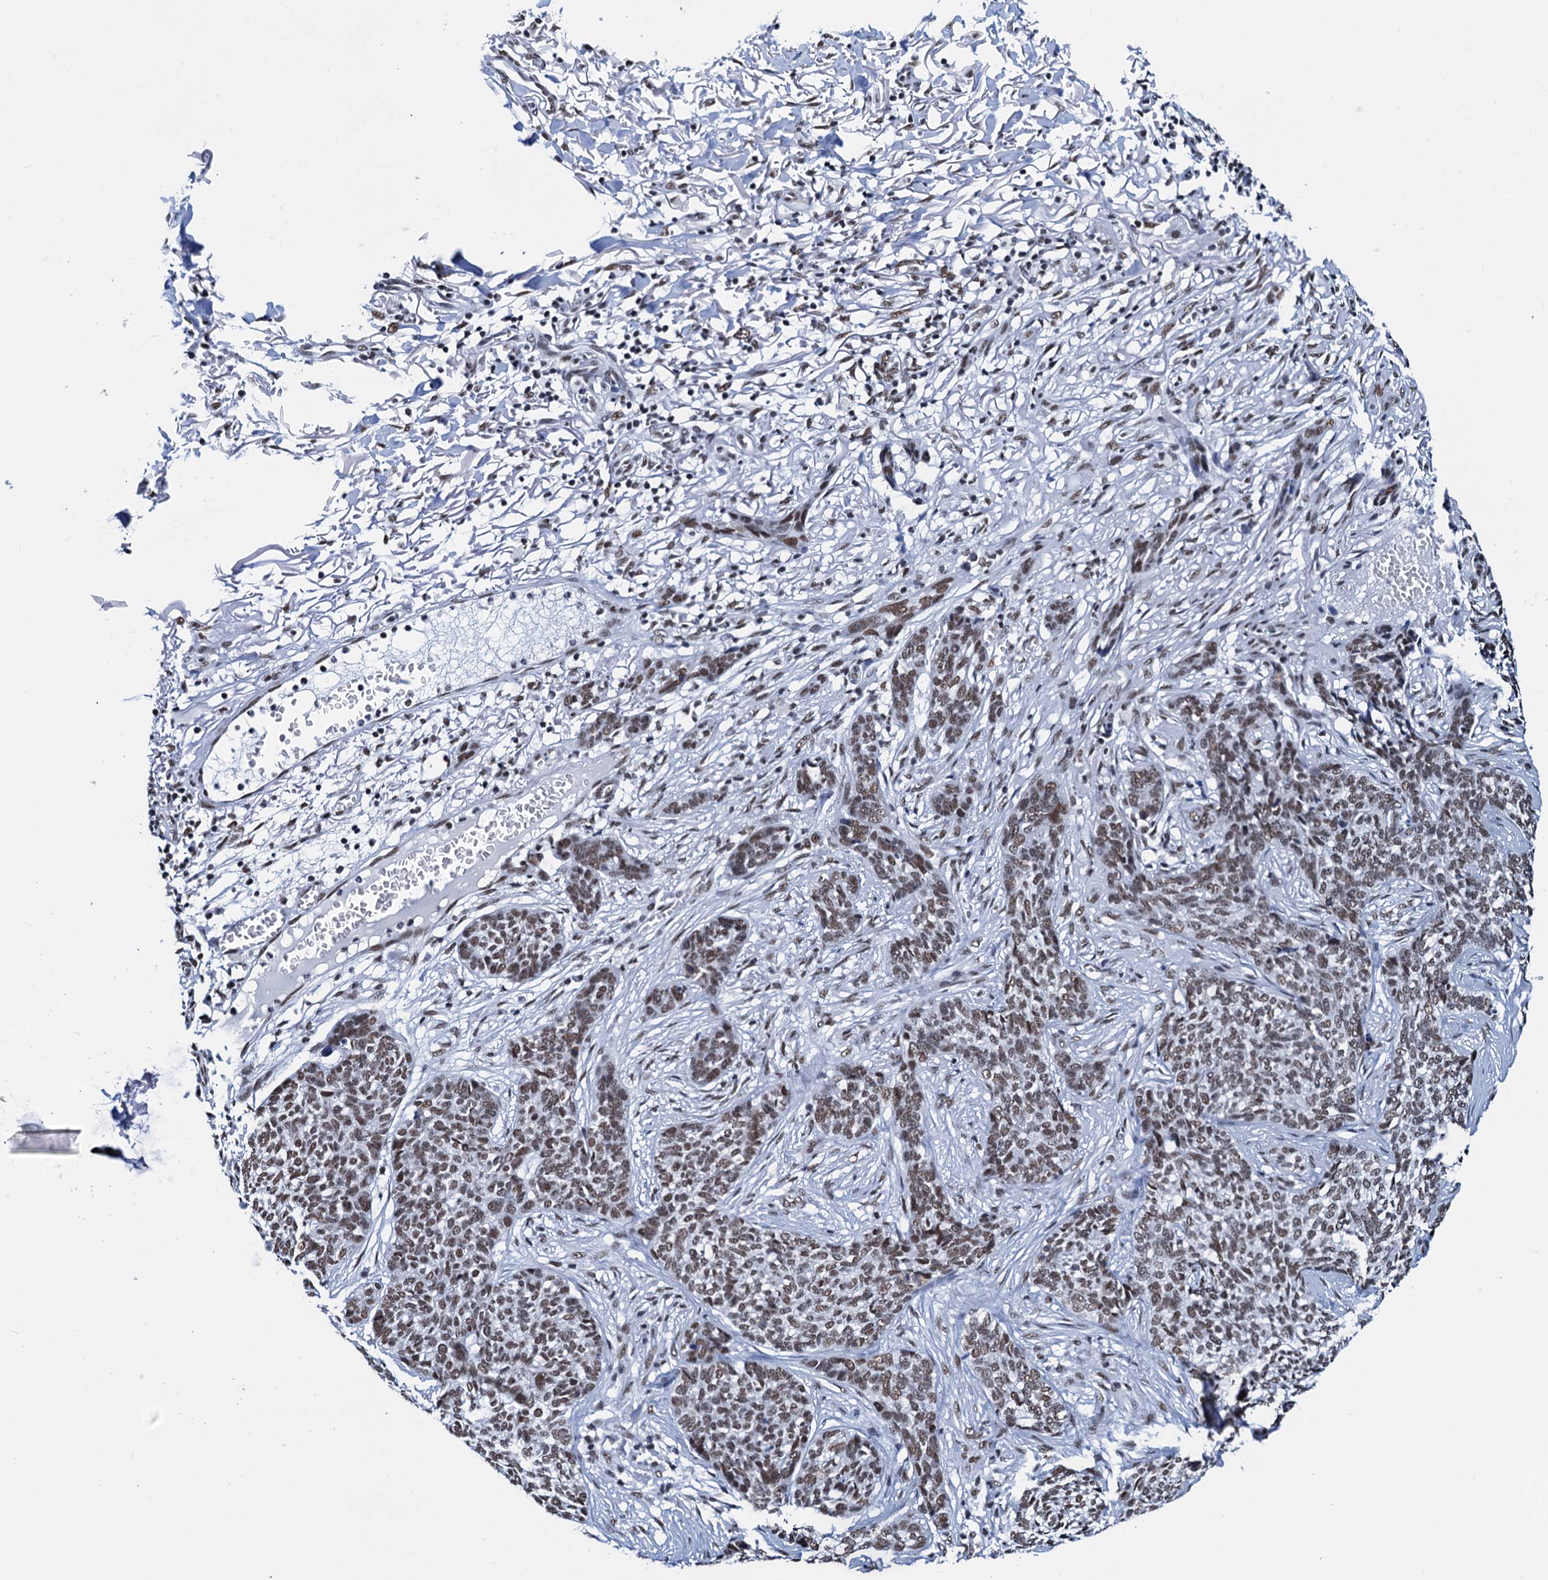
{"staining": {"intensity": "moderate", "quantity": ">75%", "location": "nuclear"}, "tissue": "skin cancer", "cell_type": "Tumor cells", "image_type": "cancer", "snomed": [{"axis": "morphology", "description": "Basal cell carcinoma"}, {"axis": "topography", "description": "Skin"}], "caption": "Basal cell carcinoma (skin) tissue exhibits moderate nuclear expression in about >75% of tumor cells, visualized by immunohistochemistry.", "gene": "SLTM", "patient": {"sex": "male", "age": 85}}